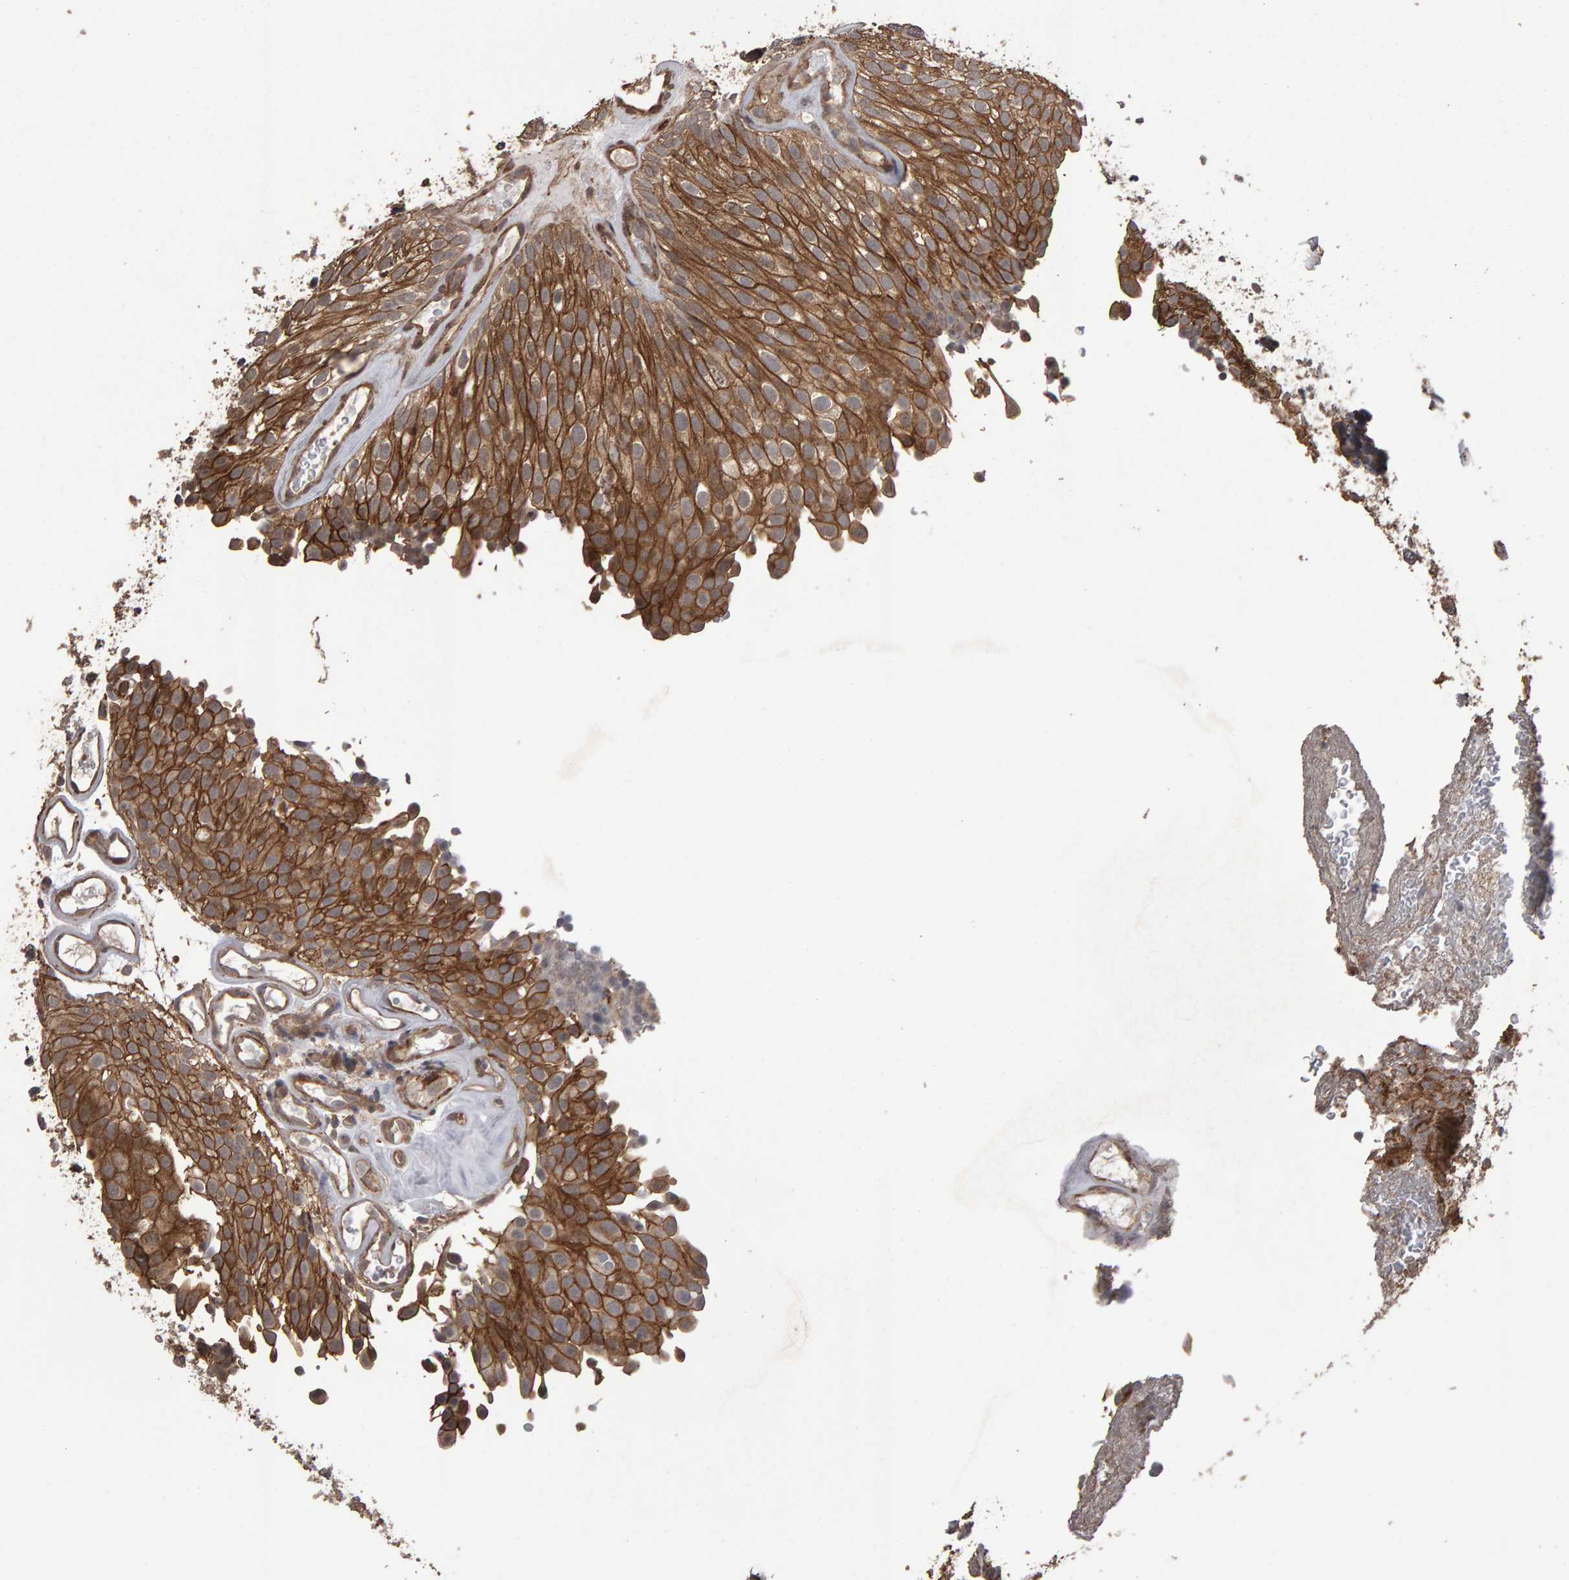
{"staining": {"intensity": "strong", "quantity": ">75%", "location": "cytoplasmic/membranous"}, "tissue": "urothelial cancer", "cell_type": "Tumor cells", "image_type": "cancer", "snomed": [{"axis": "morphology", "description": "Urothelial carcinoma, Low grade"}, {"axis": "topography", "description": "Urinary bladder"}], "caption": "IHC of urothelial cancer demonstrates high levels of strong cytoplasmic/membranous staining in about >75% of tumor cells.", "gene": "SCRIB", "patient": {"sex": "male", "age": 78}}